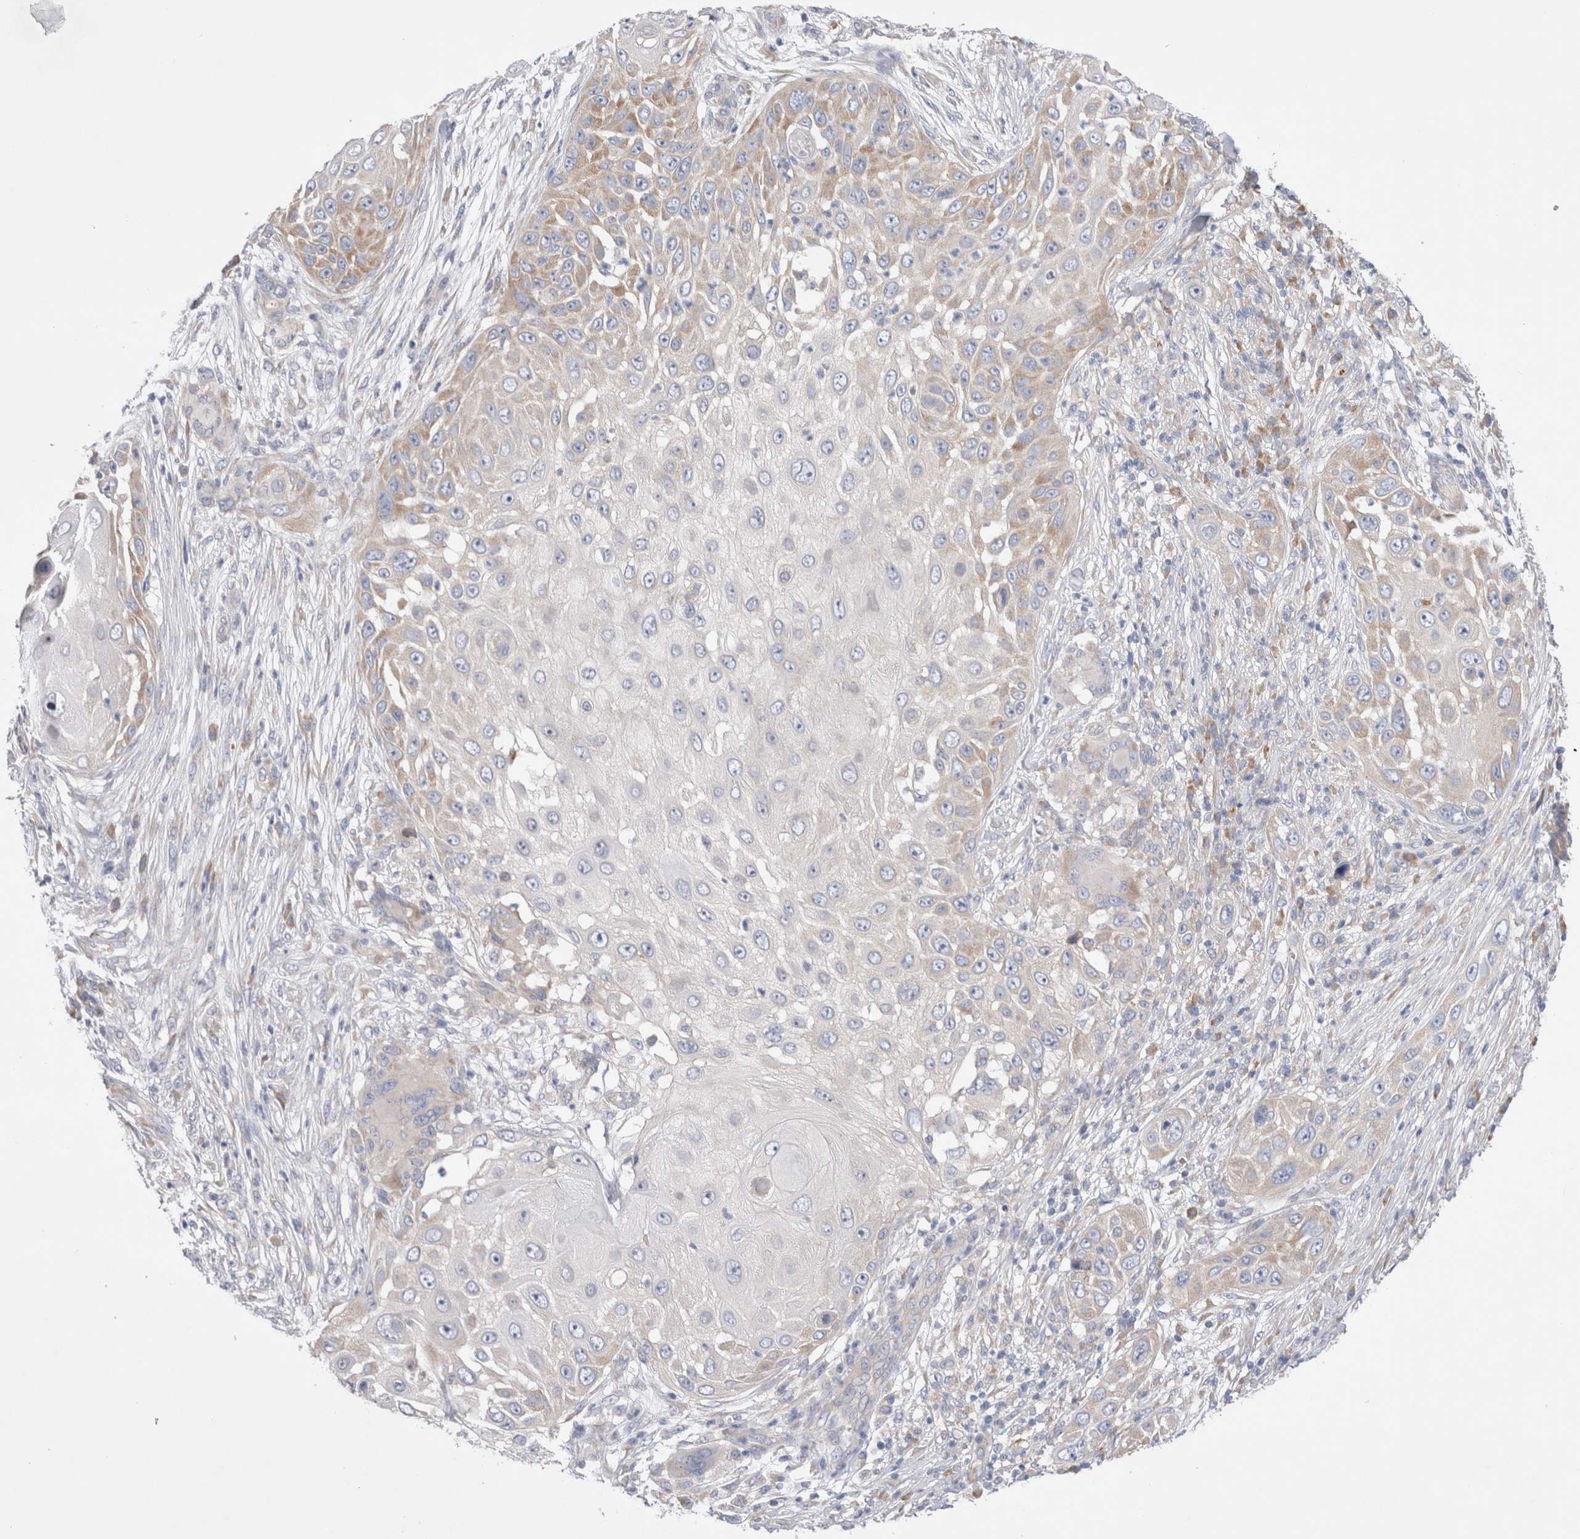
{"staining": {"intensity": "weak", "quantity": "<25%", "location": "cytoplasmic/membranous"}, "tissue": "skin cancer", "cell_type": "Tumor cells", "image_type": "cancer", "snomed": [{"axis": "morphology", "description": "Squamous cell carcinoma, NOS"}, {"axis": "topography", "description": "Skin"}], "caption": "A micrograph of human skin cancer (squamous cell carcinoma) is negative for staining in tumor cells.", "gene": "RBM12B", "patient": {"sex": "female", "age": 44}}